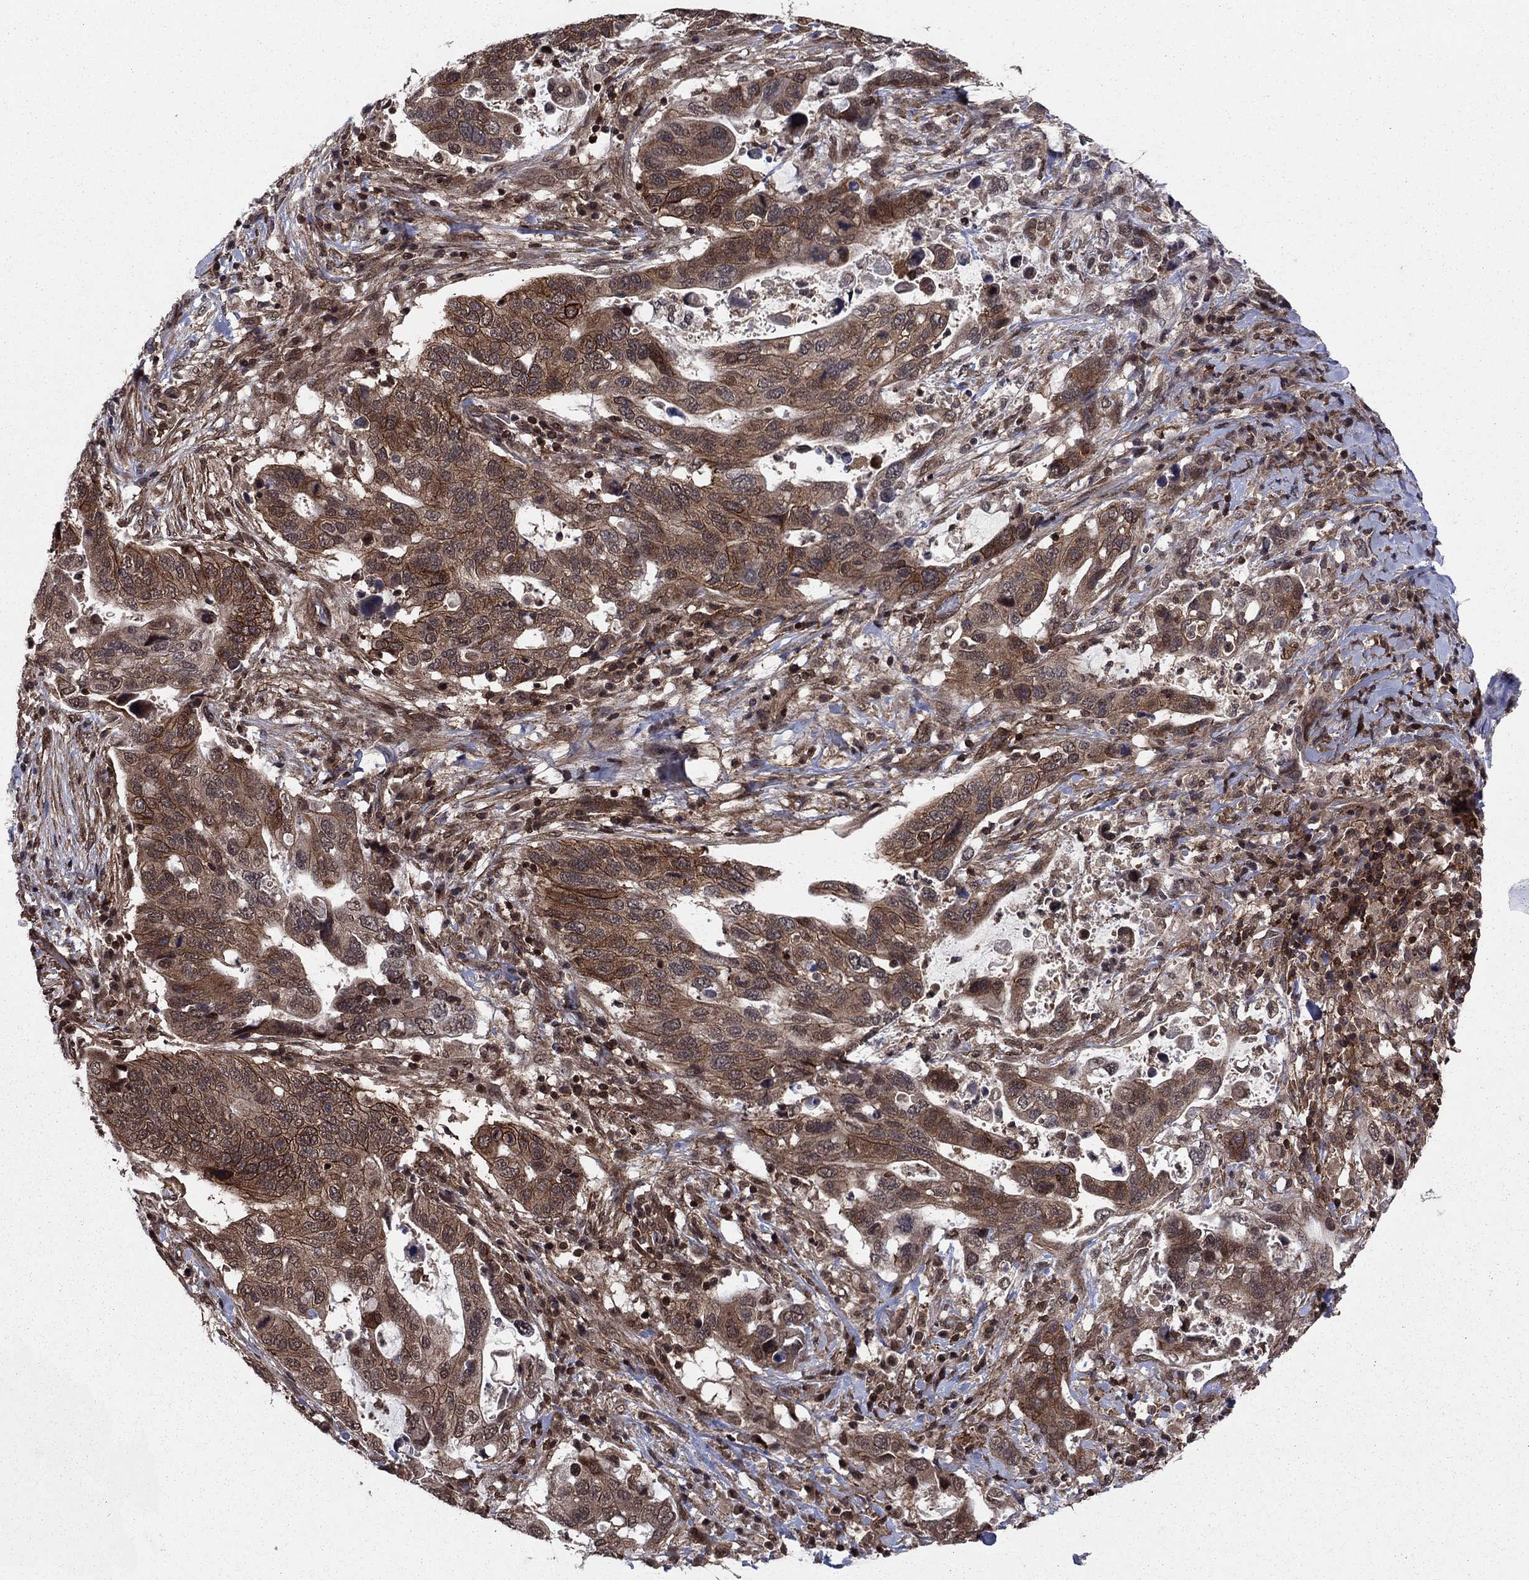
{"staining": {"intensity": "strong", "quantity": ">75%", "location": "cytoplasmic/membranous"}, "tissue": "stomach cancer", "cell_type": "Tumor cells", "image_type": "cancer", "snomed": [{"axis": "morphology", "description": "Adenocarcinoma, NOS"}, {"axis": "topography", "description": "Stomach"}], "caption": "Adenocarcinoma (stomach) stained with a brown dye displays strong cytoplasmic/membranous positive positivity in approximately >75% of tumor cells.", "gene": "SSX2IP", "patient": {"sex": "male", "age": 54}}